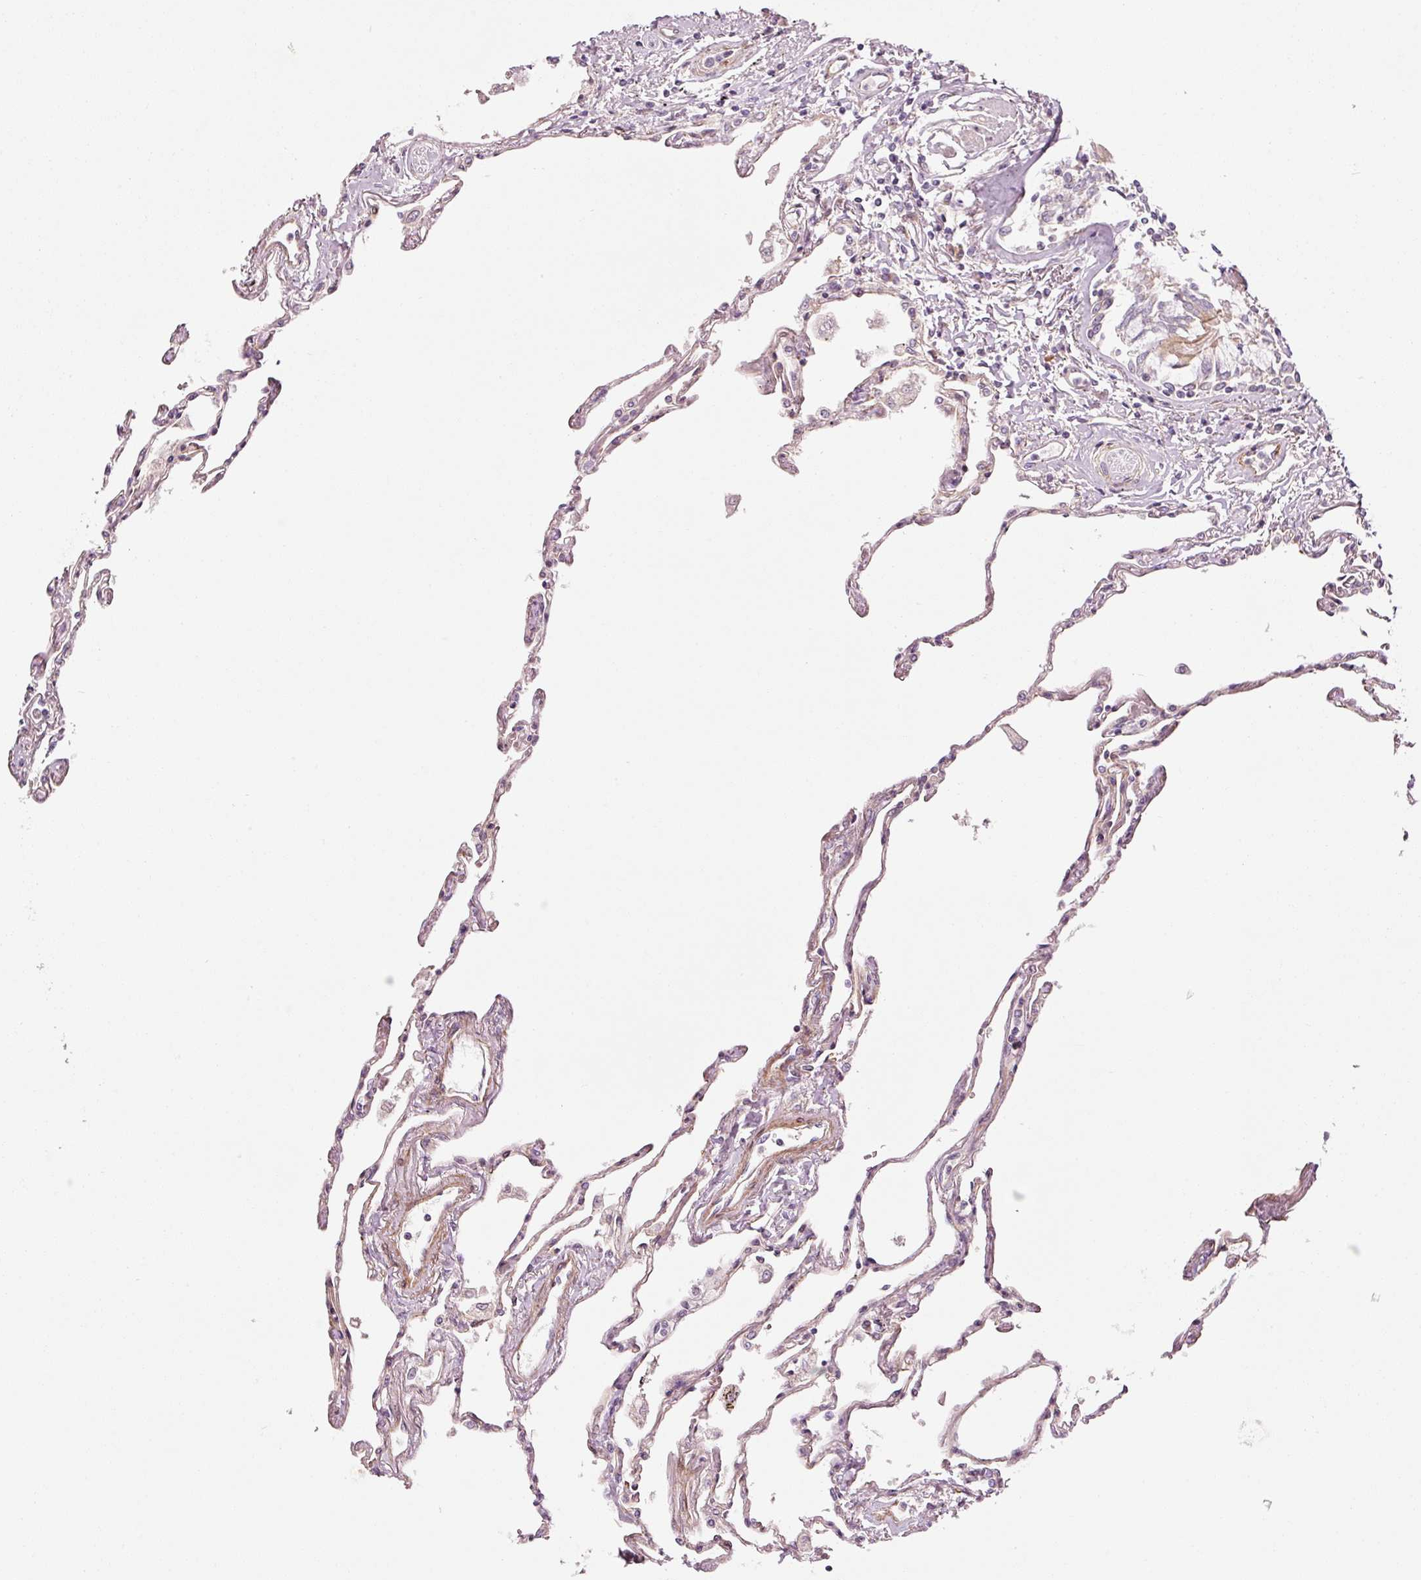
{"staining": {"intensity": "strong", "quantity": "25%-75%", "location": "cytoplasmic/membranous"}, "tissue": "lung", "cell_type": "Alveolar cells", "image_type": "normal", "snomed": [{"axis": "morphology", "description": "Normal tissue, NOS"}, {"axis": "topography", "description": "Lung"}], "caption": "Protein expression analysis of benign lung exhibits strong cytoplasmic/membranous positivity in about 25%-75% of alveolar cells.", "gene": "LIMK2", "patient": {"sex": "female", "age": 67}}